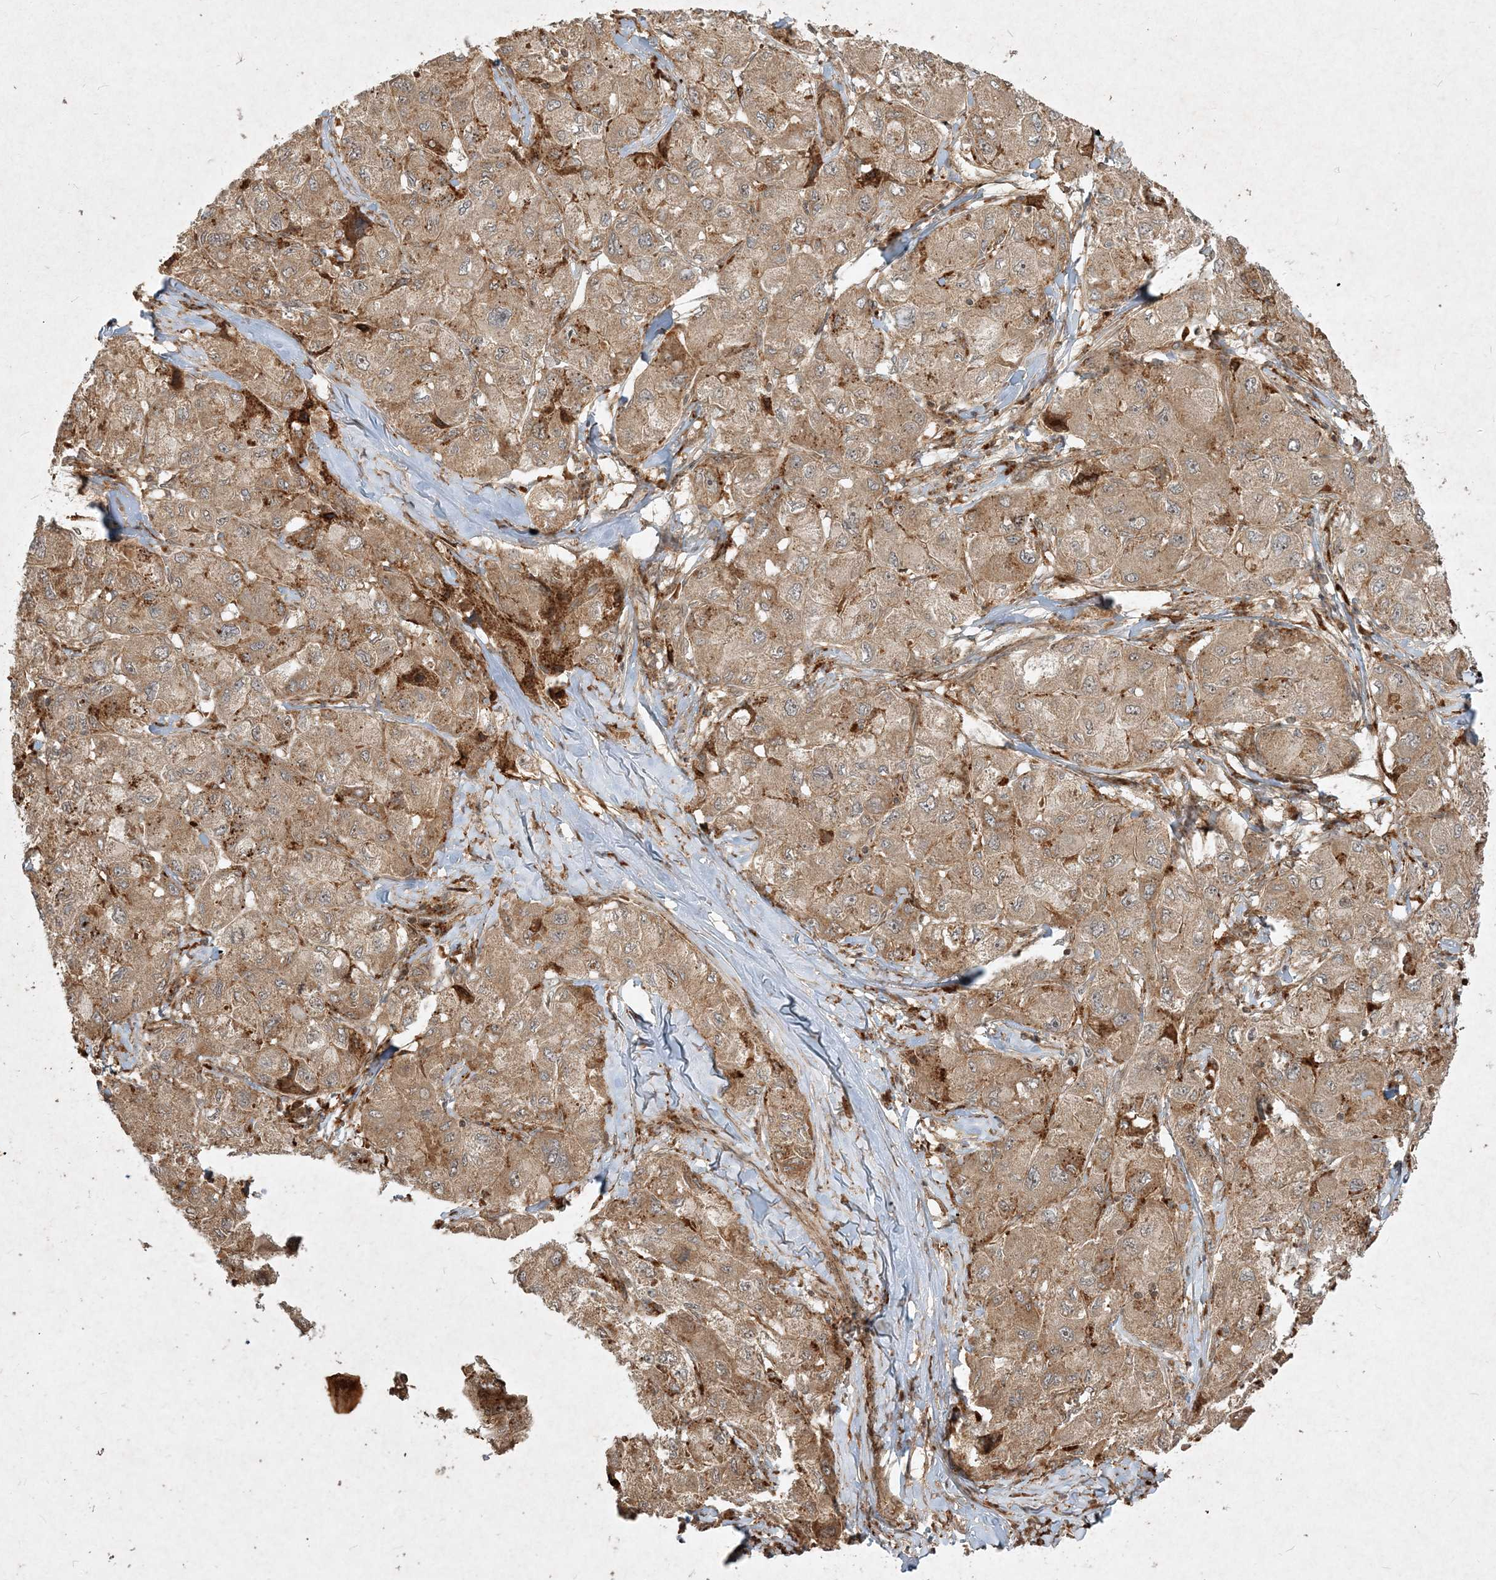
{"staining": {"intensity": "moderate", "quantity": ">75%", "location": "cytoplasmic/membranous"}, "tissue": "liver cancer", "cell_type": "Tumor cells", "image_type": "cancer", "snomed": [{"axis": "morphology", "description": "Carcinoma, Hepatocellular, NOS"}, {"axis": "topography", "description": "Liver"}], "caption": "Protein staining exhibits moderate cytoplasmic/membranous positivity in approximately >75% of tumor cells in liver cancer (hepatocellular carcinoma). (brown staining indicates protein expression, while blue staining denotes nuclei).", "gene": "NARS1", "patient": {"sex": "male", "age": 80}}